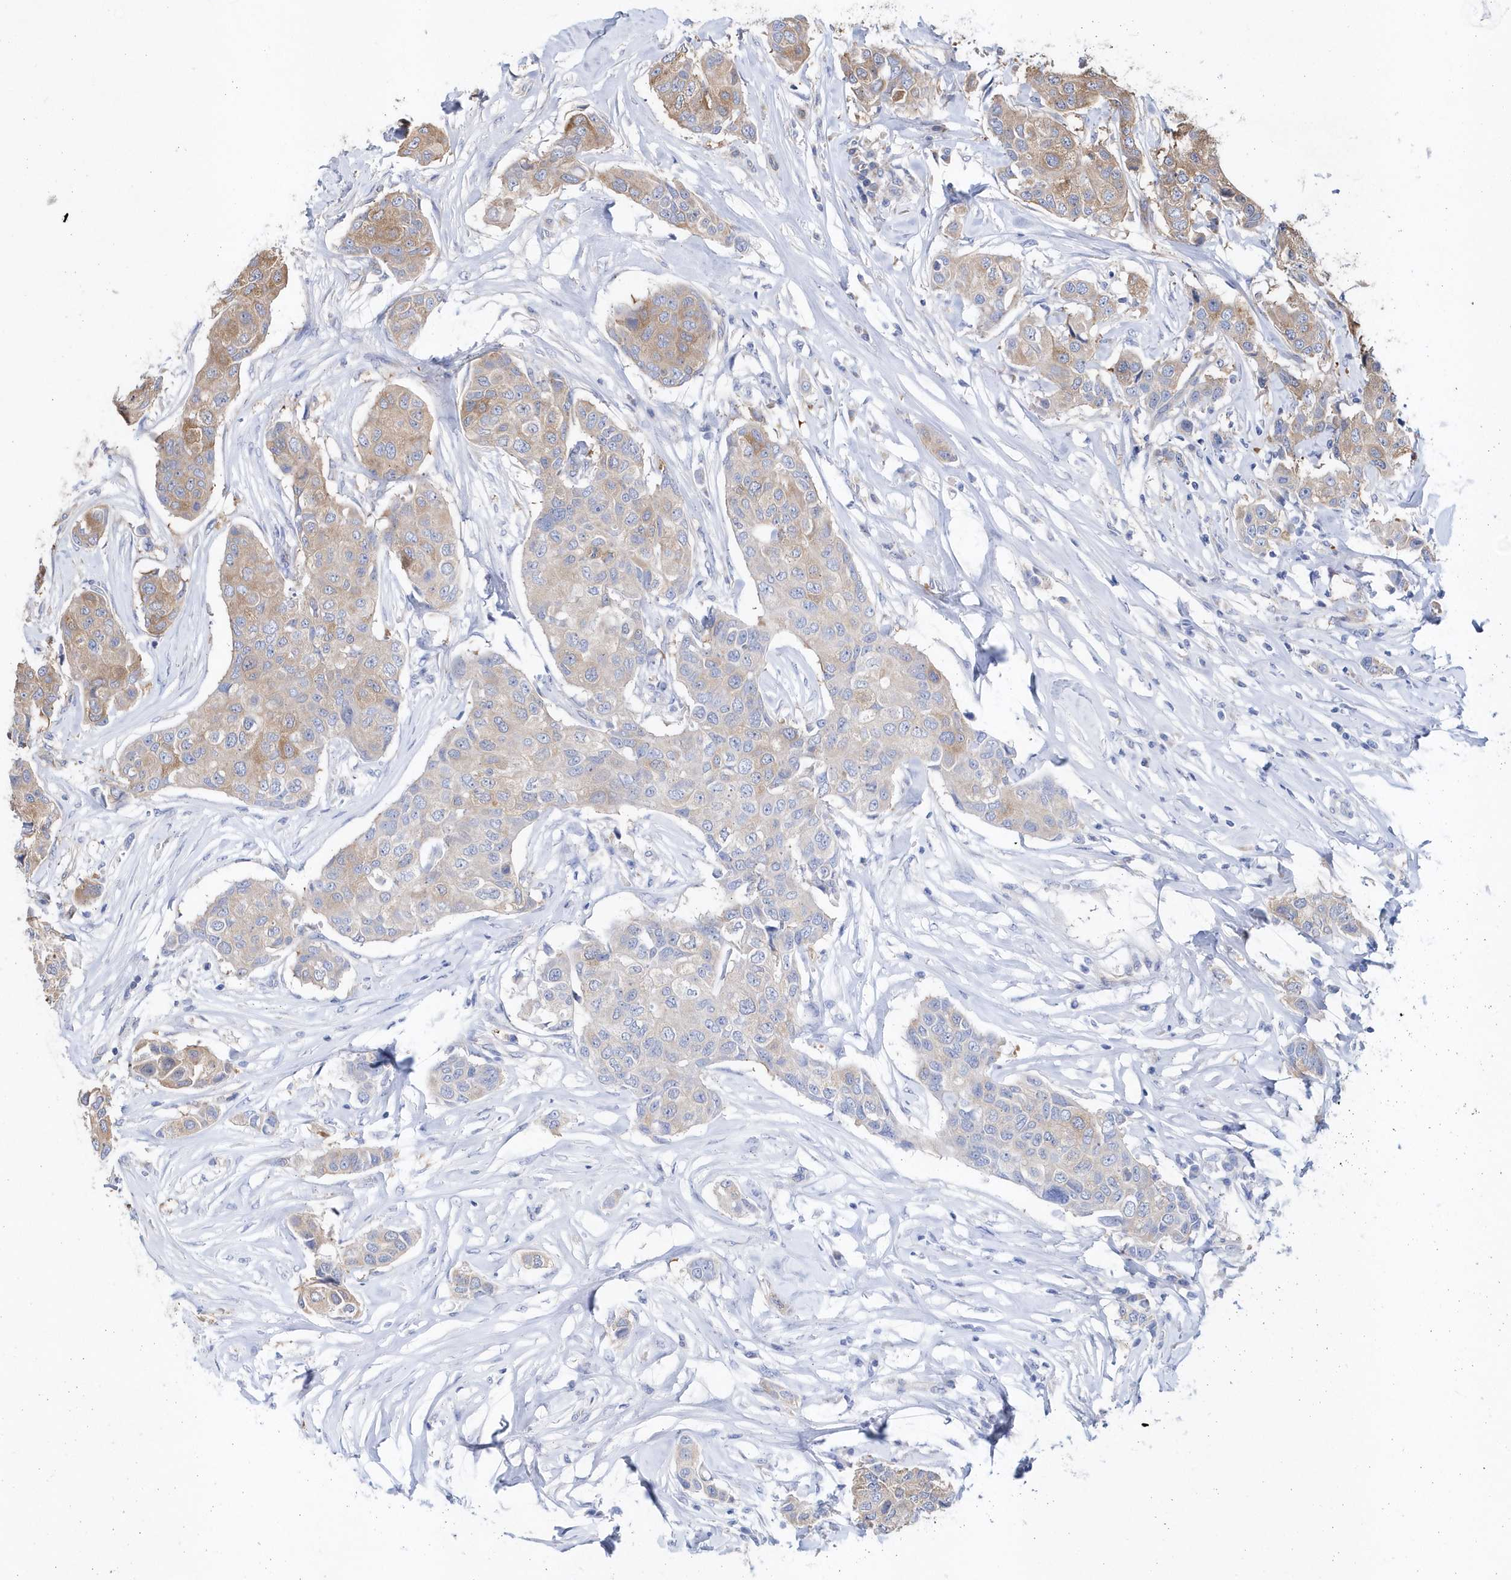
{"staining": {"intensity": "moderate", "quantity": ">75%", "location": "cytoplasmic/membranous"}, "tissue": "breast cancer", "cell_type": "Tumor cells", "image_type": "cancer", "snomed": [{"axis": "morphology", "description": "Duct carcinoma"}, {"axis": "topography", "description": "Breast"}], "caption": "An IHC micrograph of tumor tissue is shown. Protein staining in brown labels moderate cytoplasmic/membranous positivity in infiltrating ductal carcinoma (breast) within tumor cells.", "gene": "JKAMP", "patient": {"sex": "female", "age": 80}}